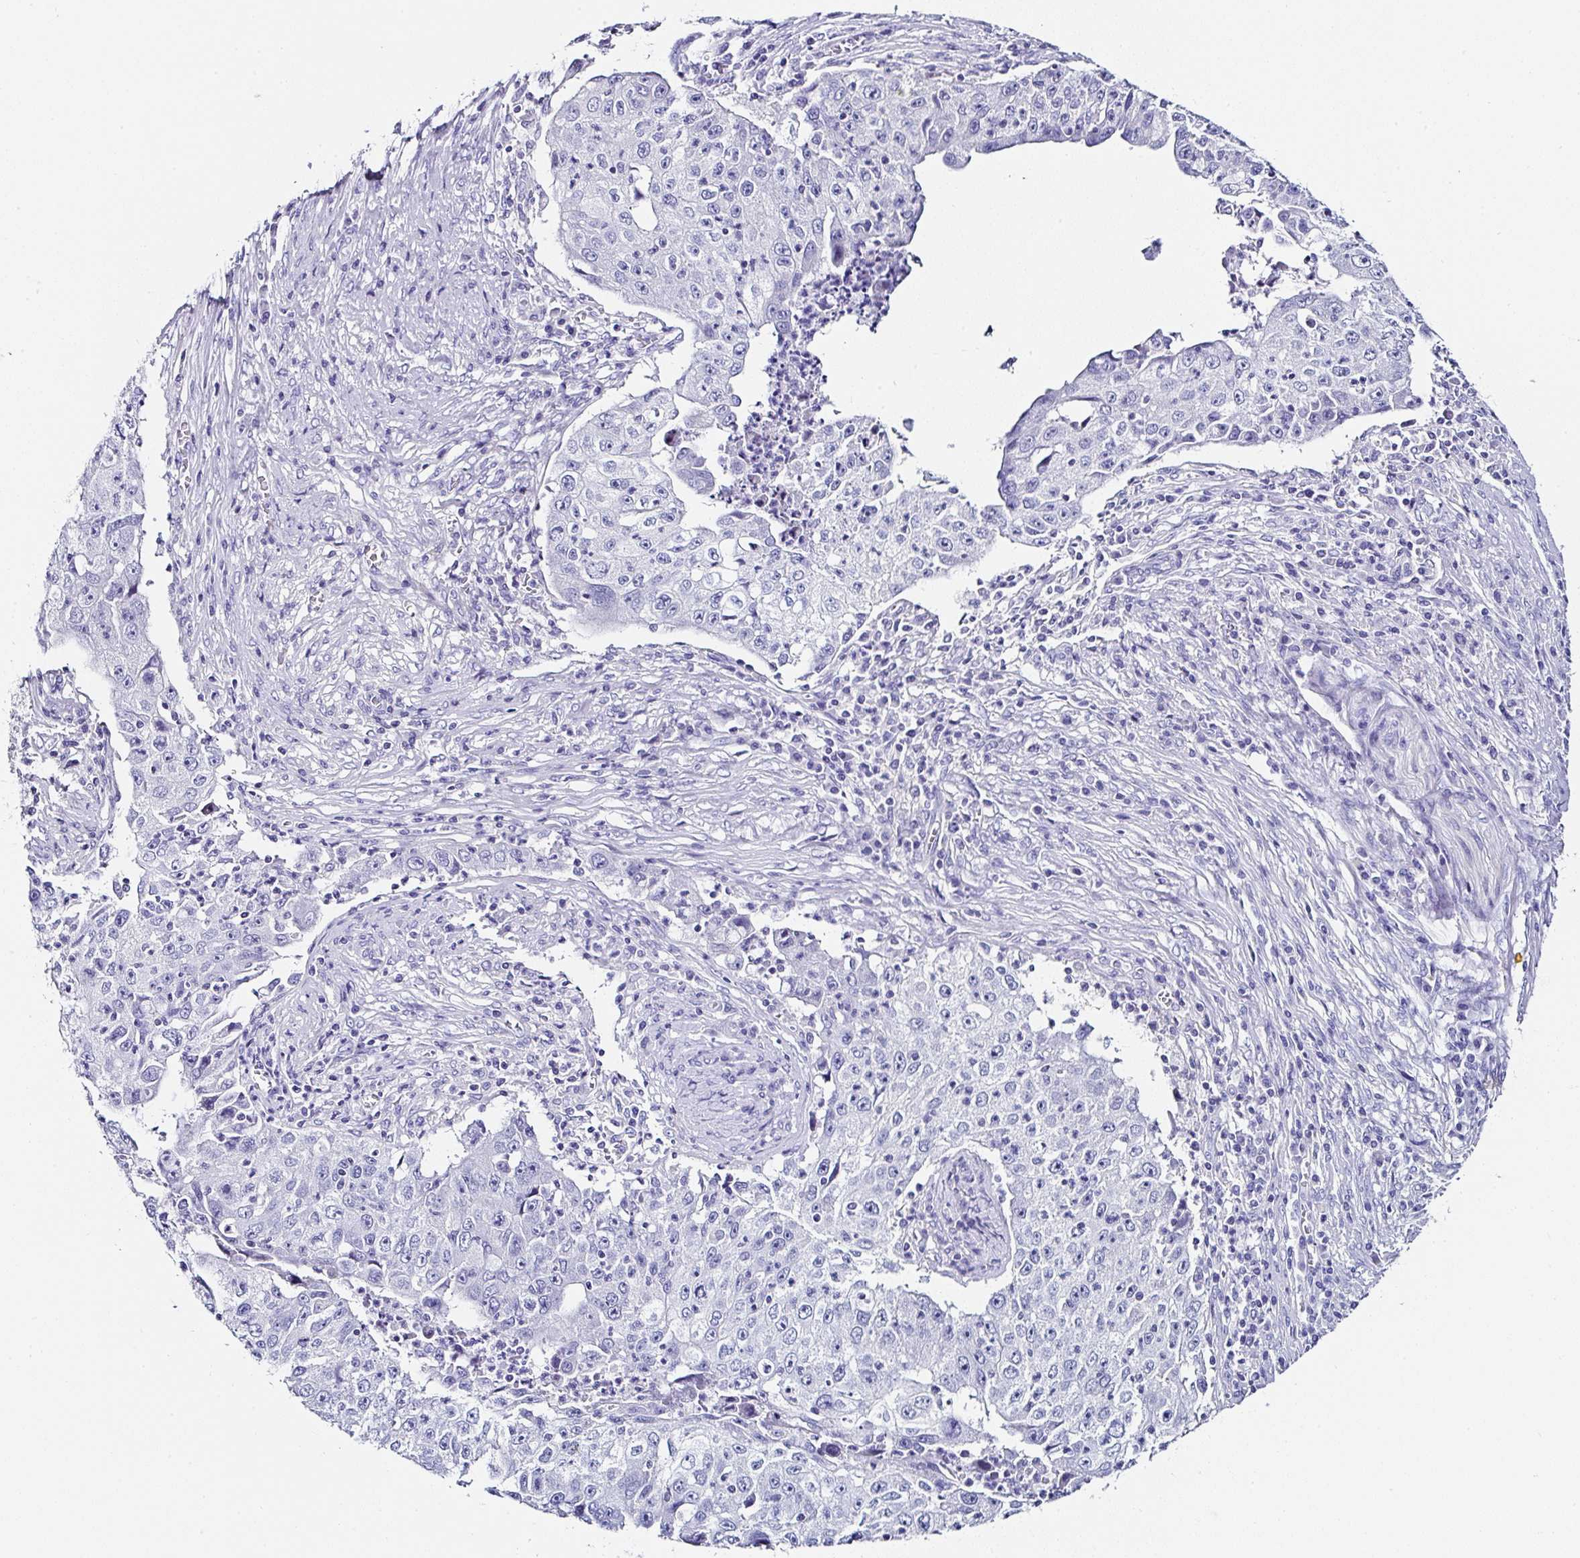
{"staining": {"intensity": "negative", "quantity": "none", "location": "none"}, "tissue": "lung cancer", "cell_type": "Tumor cells", "image_type": "cancer", "snomed": [{"axis": "morphology", "description": "Squamous cell carcinoma, NOS"}, {"axis": "topography", "description": "Lung"}], "caption": "Protein analysis of lung cancer (squamous cell carcinoma) demonstrates no significant expression in tumor cells.", "gene": "UGT3A1", "patient": {"sex": "male", "age": 64}}